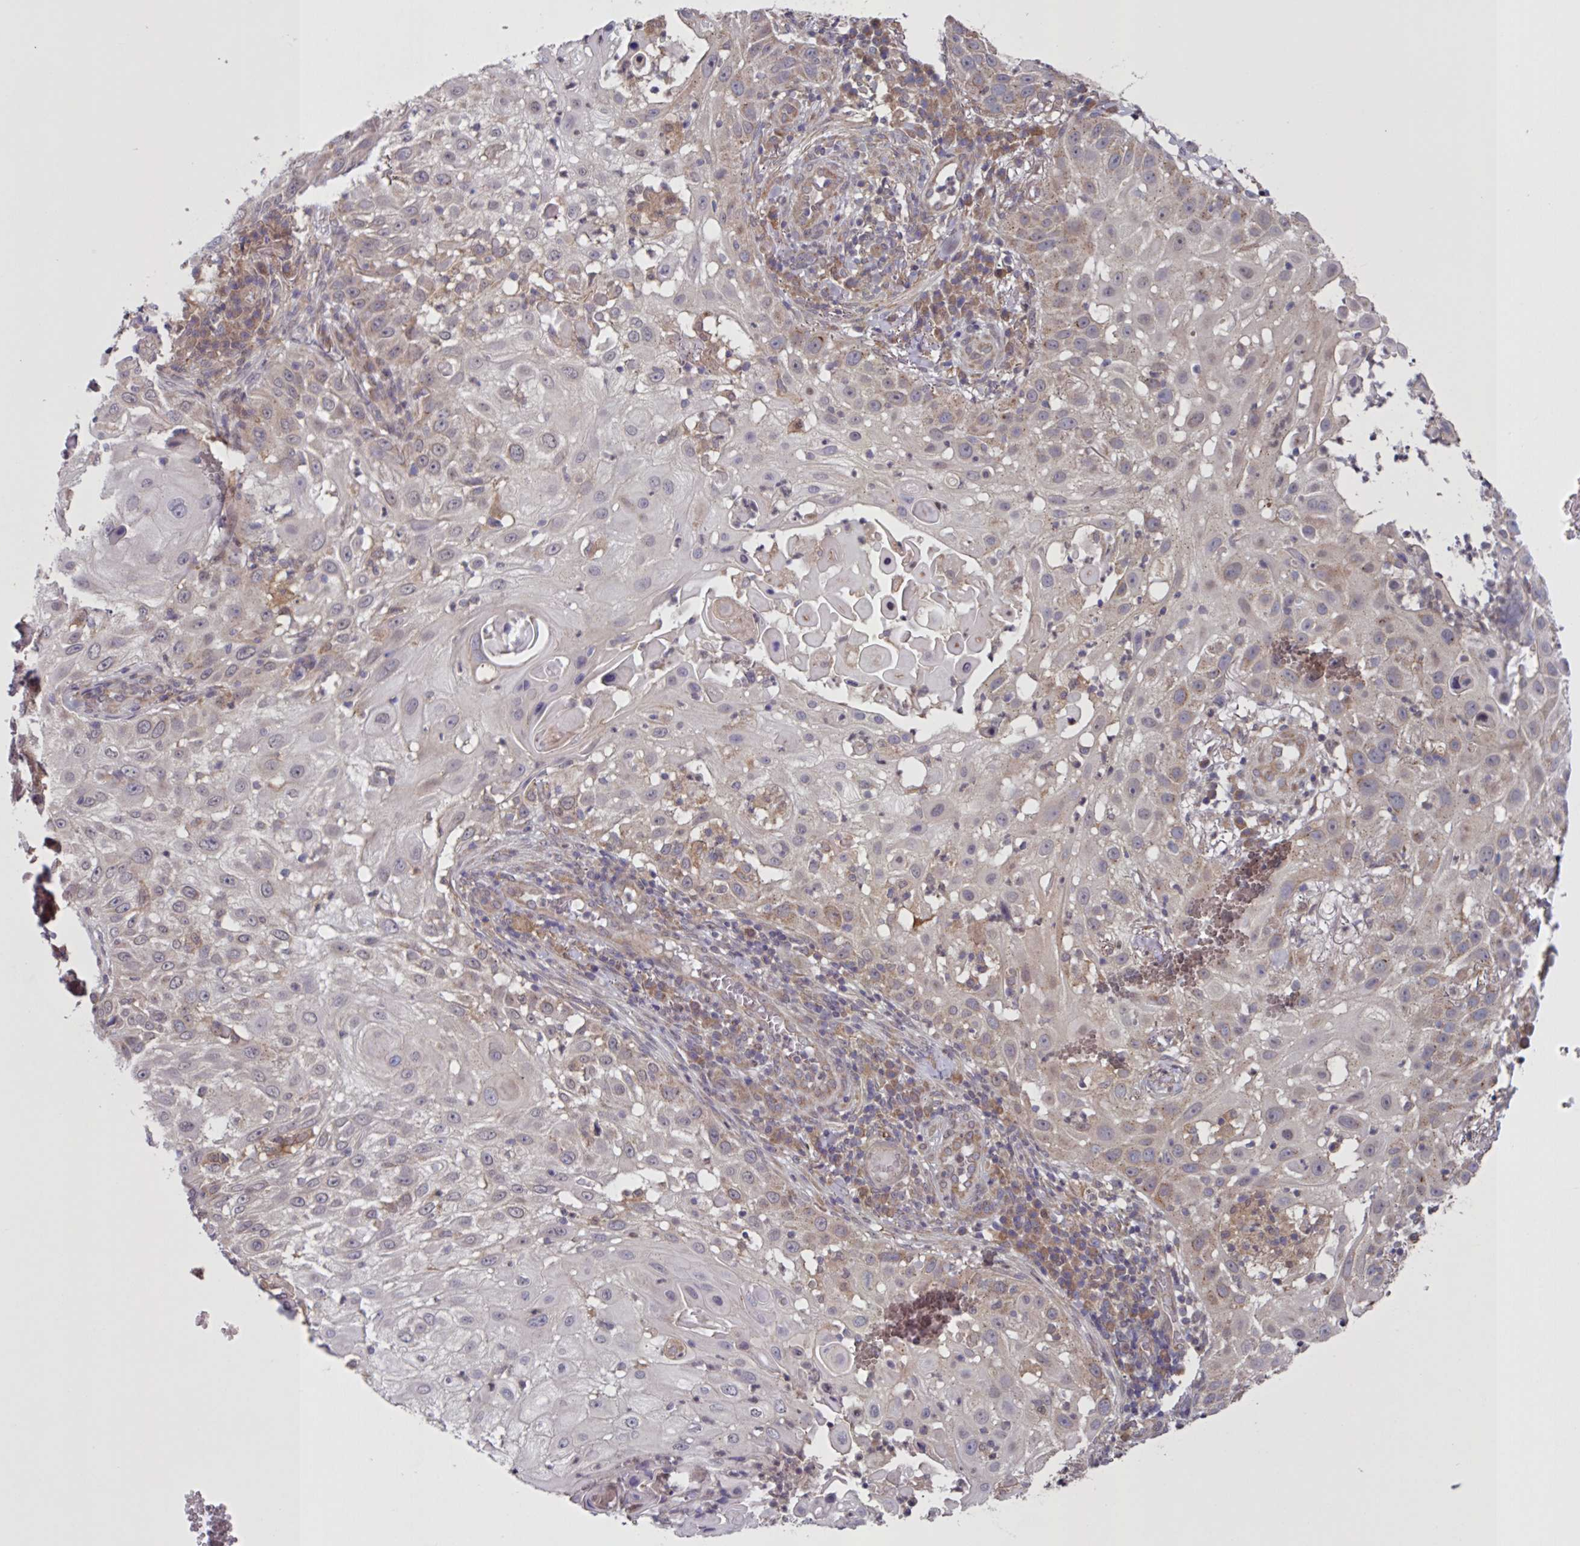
{"staining": {"intensity": "weak", "quantity": "<25%", "location": "cytoplasmic/membranous"}, "tissue": "skin cancer", "cell_type": "Tumor cells", "image_type": "cancer", "snomed": [{"axis": "morphology", "description": "Squamous cell carcinoma, NOS"}, {"axis": "topography", "description": "Skin"}], "caption": "Immunohistochemical staining of squamous cell carcinoma (skin) displays no significant positivity in tumor cells. (DAB (3,3'-diaminobenzidine) immunohistochemistry, high magnification).", "gene": "CAMLG", "patient": {"sex": "female", "age": 44}}